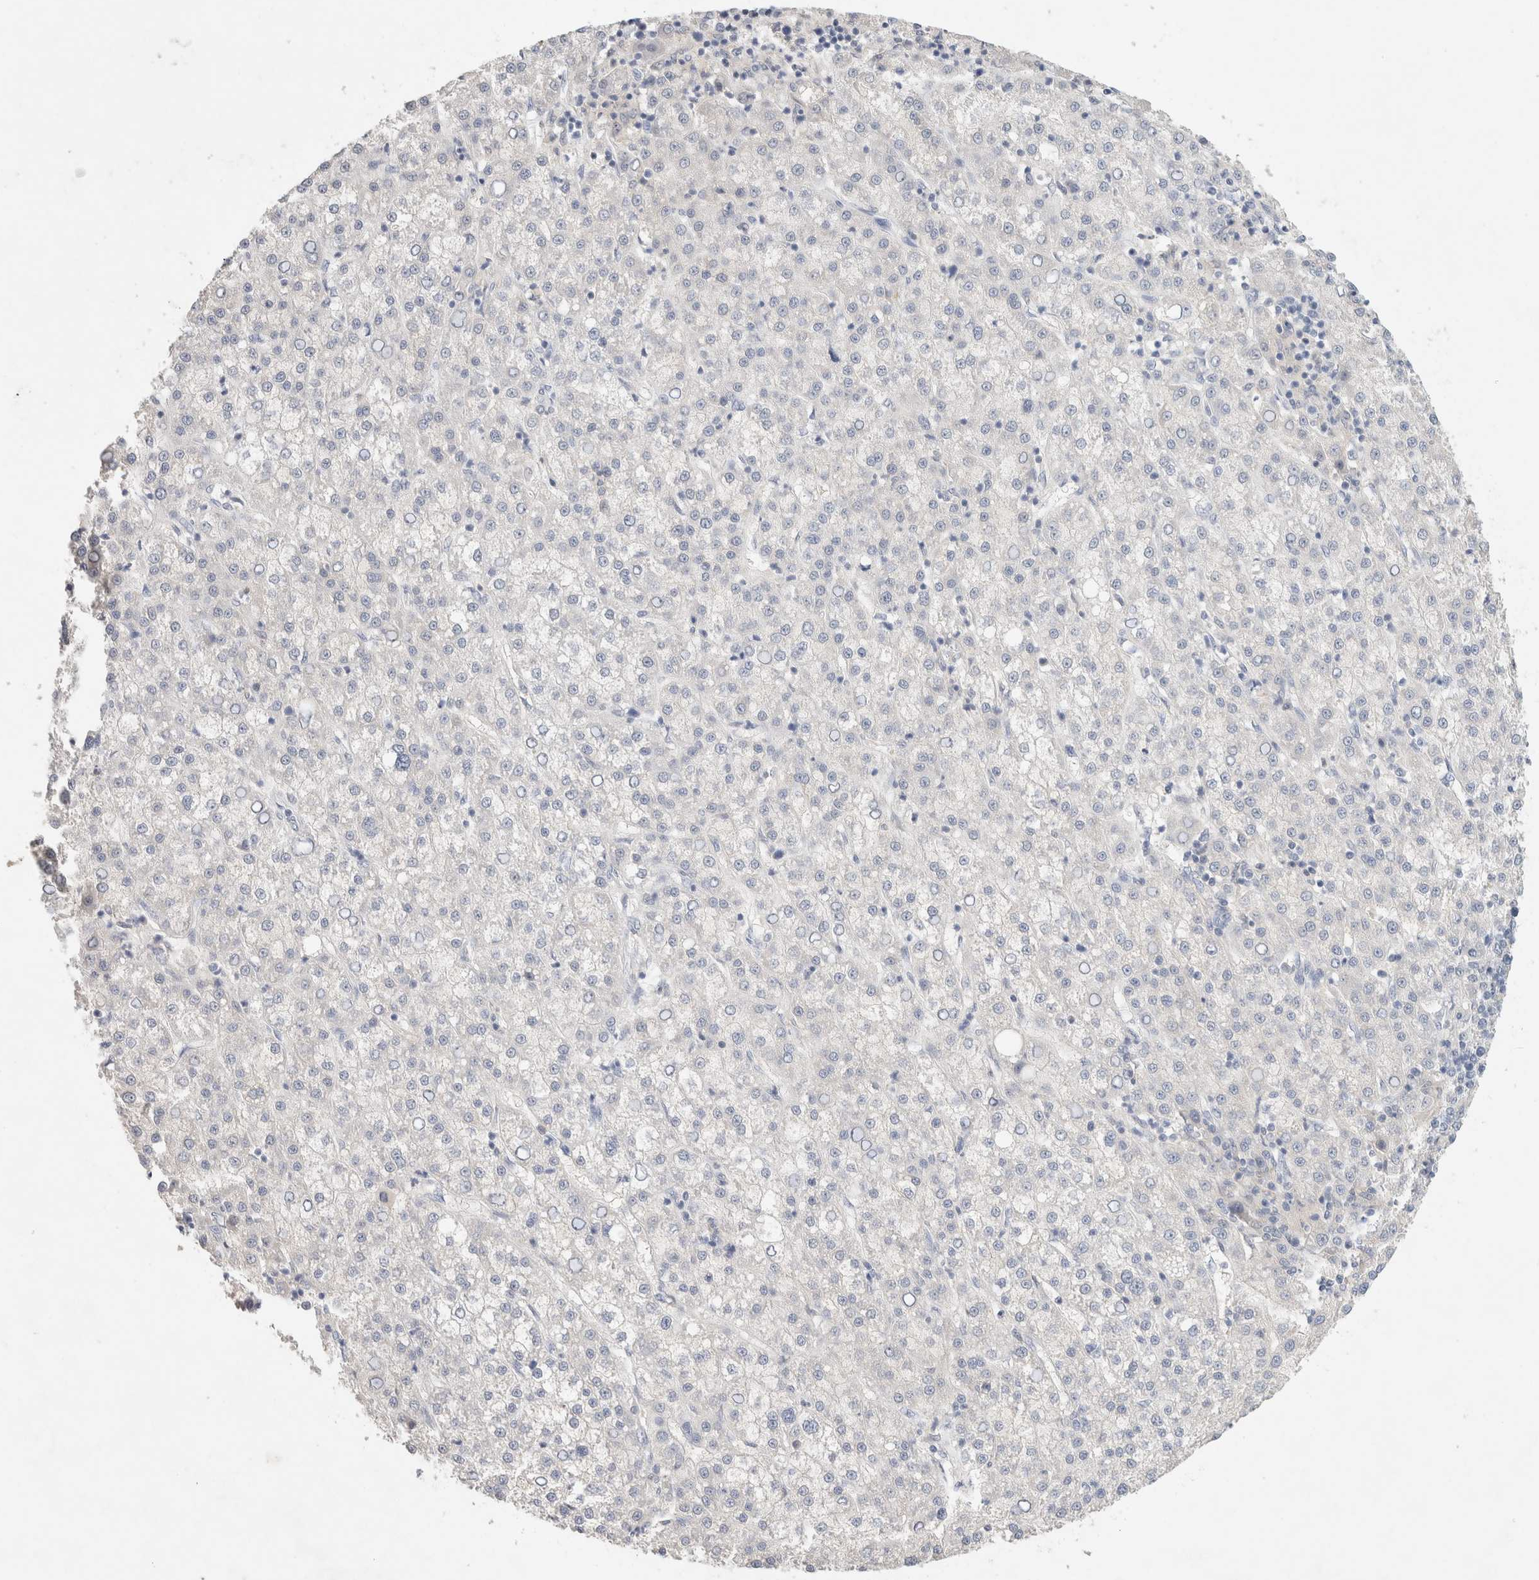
{"staining": {"intensity": "negative", "quantity": "none", "location": "none"}, "tissue": "liver cancer", "cell_type": "Tumor cells", "image_type": "cancer", "snomed": [{"axis": "morphology", "description": "Carcinoma, Hepatocellular, NOS"}, {"axis": "topography", "description": "Liver"}], "caption": "Immunohistochemistry image of human hepatocellular carcinoma (liver) stained for a protein (brown), which displays no expression in tumor cells. (DAB (3,3'-diaminobenzidine) IHC, high magnification).", "gene": "MPP2", "patient": {"sex": "female", "age": 58}}